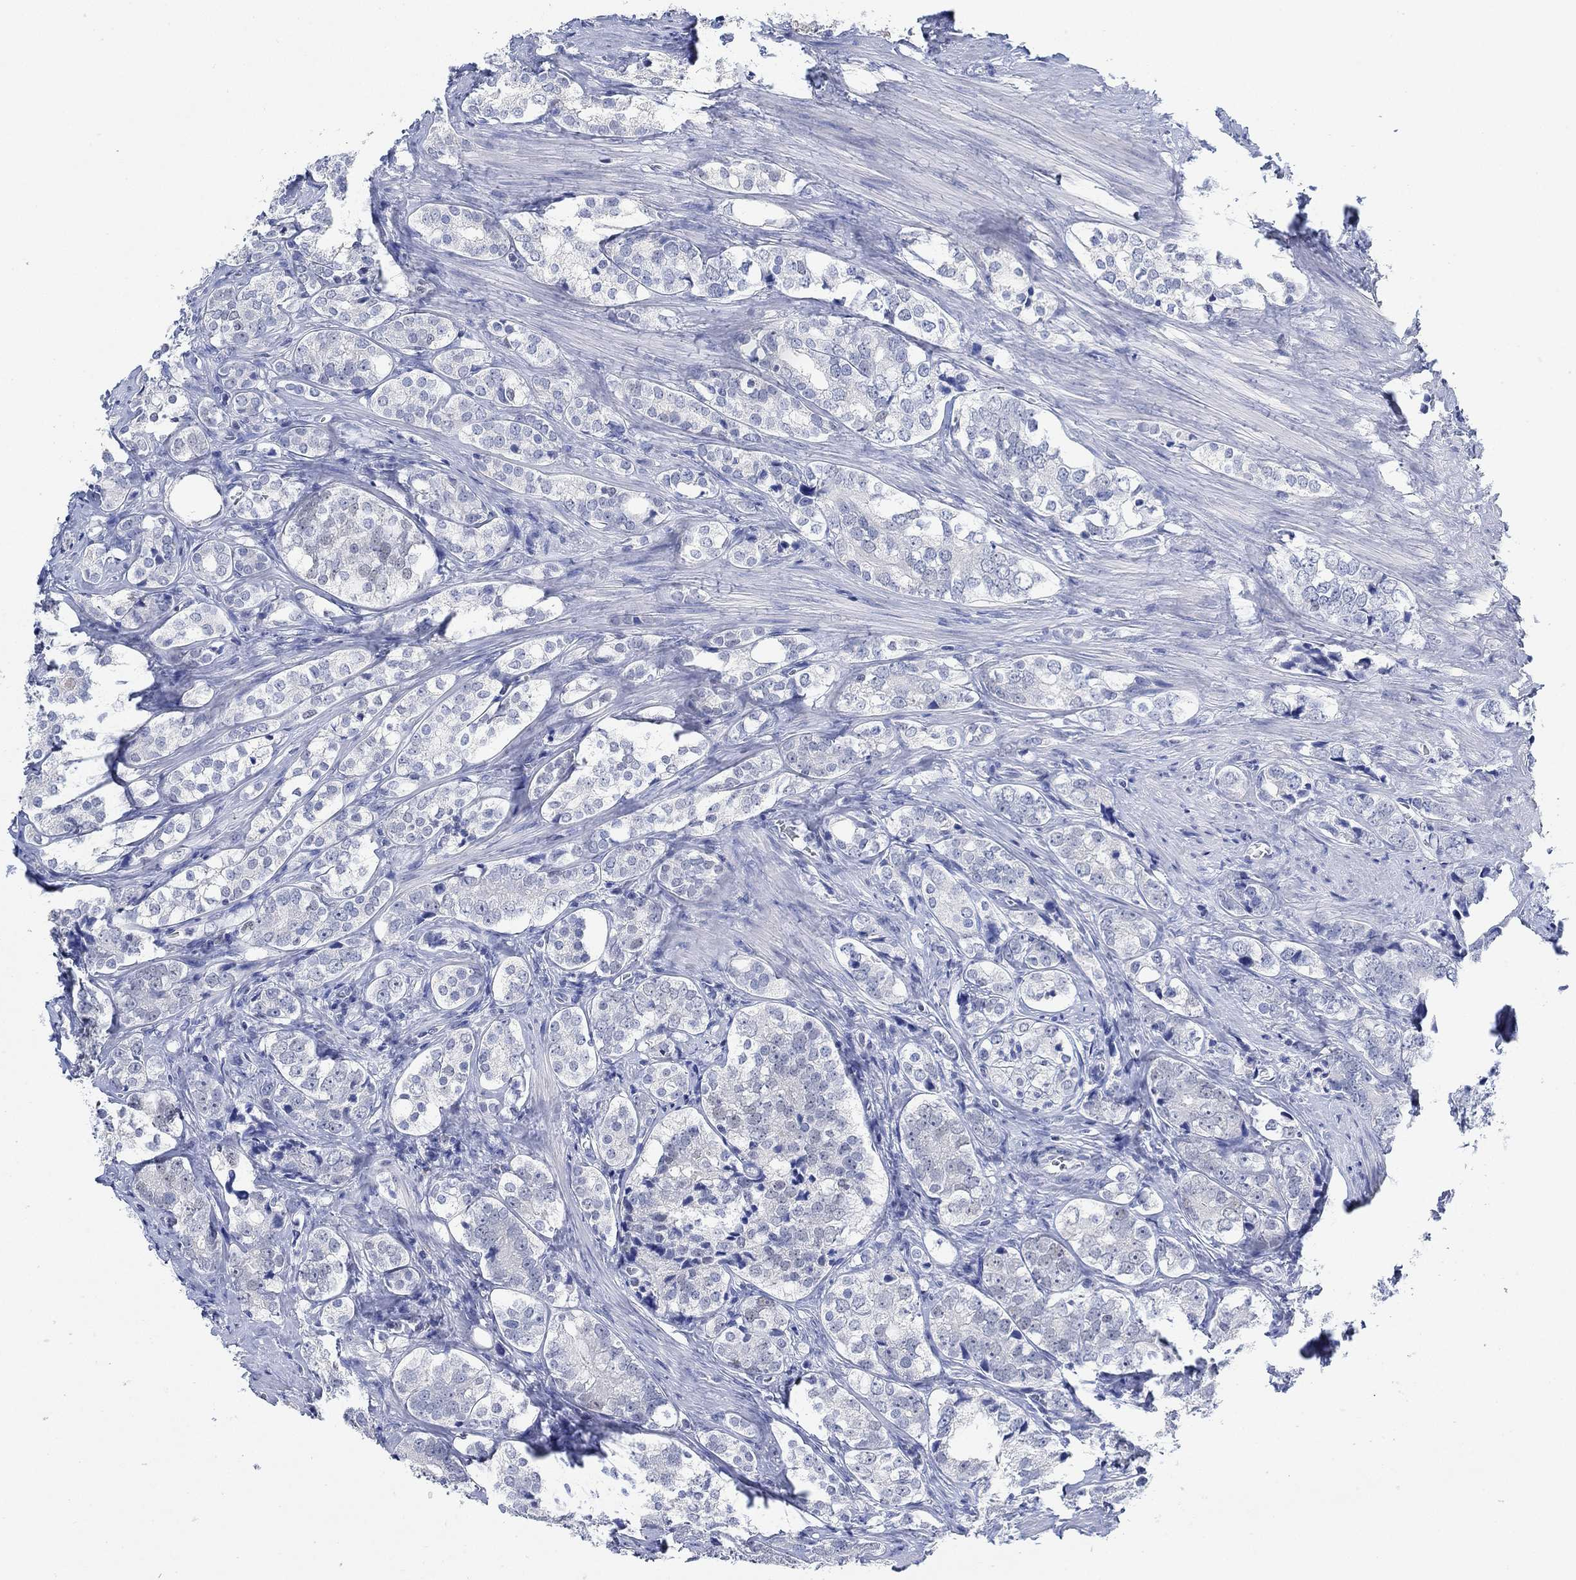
{"staining": {"intensity": "negative", "quantity": "none", "location": "none"}, "tissue": "prostate cancer", "cell_type": "Tumor cells", "image_type": "cancer", "snomed": [{"axis": "morphology", "description": "Adenocarcinoma, NOS"}, {"axis": "topography", "description": "Prostate and seminal vesicle, NOS"}], "caption": "Adenocarcinoma (prostate) was stained to show a protein in brown. There is no significant positivity in tumor cells. (Immunohistochemistry, brightfield microscopy, high magnification).", "gene": "PPP1R17", "patient": {"sex": "male", "age": 63}}